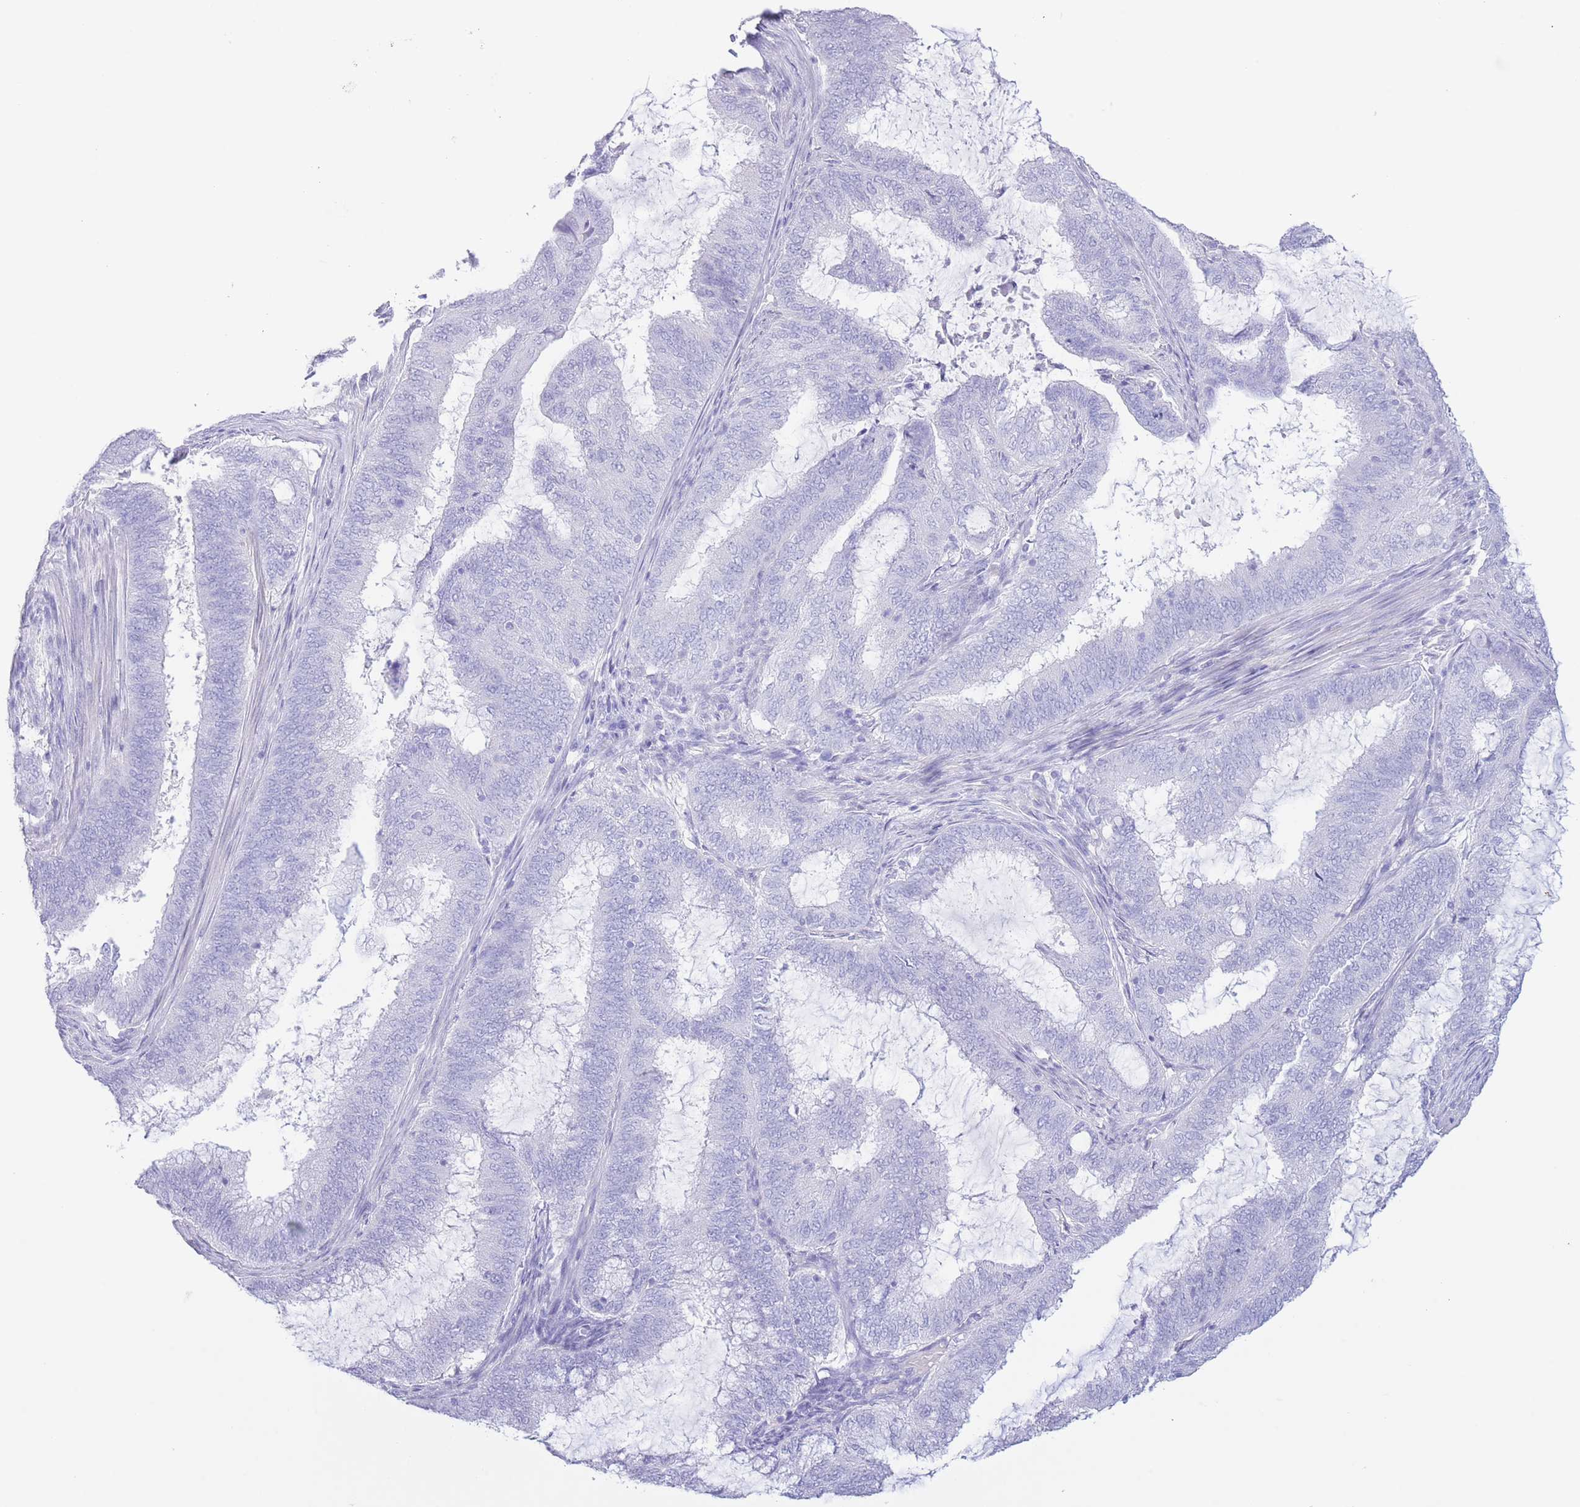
{"staining": {"intensity": "negative", "quantity": "none", "location": "none"}, "tissue": "endometrial cancer", "cell_type": "Tumor cells", "image_type": "cancer", "snomed": [{"axis": "morphology", "description": "Adenocarcinoma, NOS"}, {"axis": "topography", "description": "Endometrium"}], "caption": "High power microscopy image of an IHC photomicrograph of adenocarcinoma (endometrial), revealing no significant staining in tumor cells. (DAB IHC visualized using brightfield microscopy, high magnification).", "gene": "PKLR", "patient": {"sex": "female", "age": 51}}